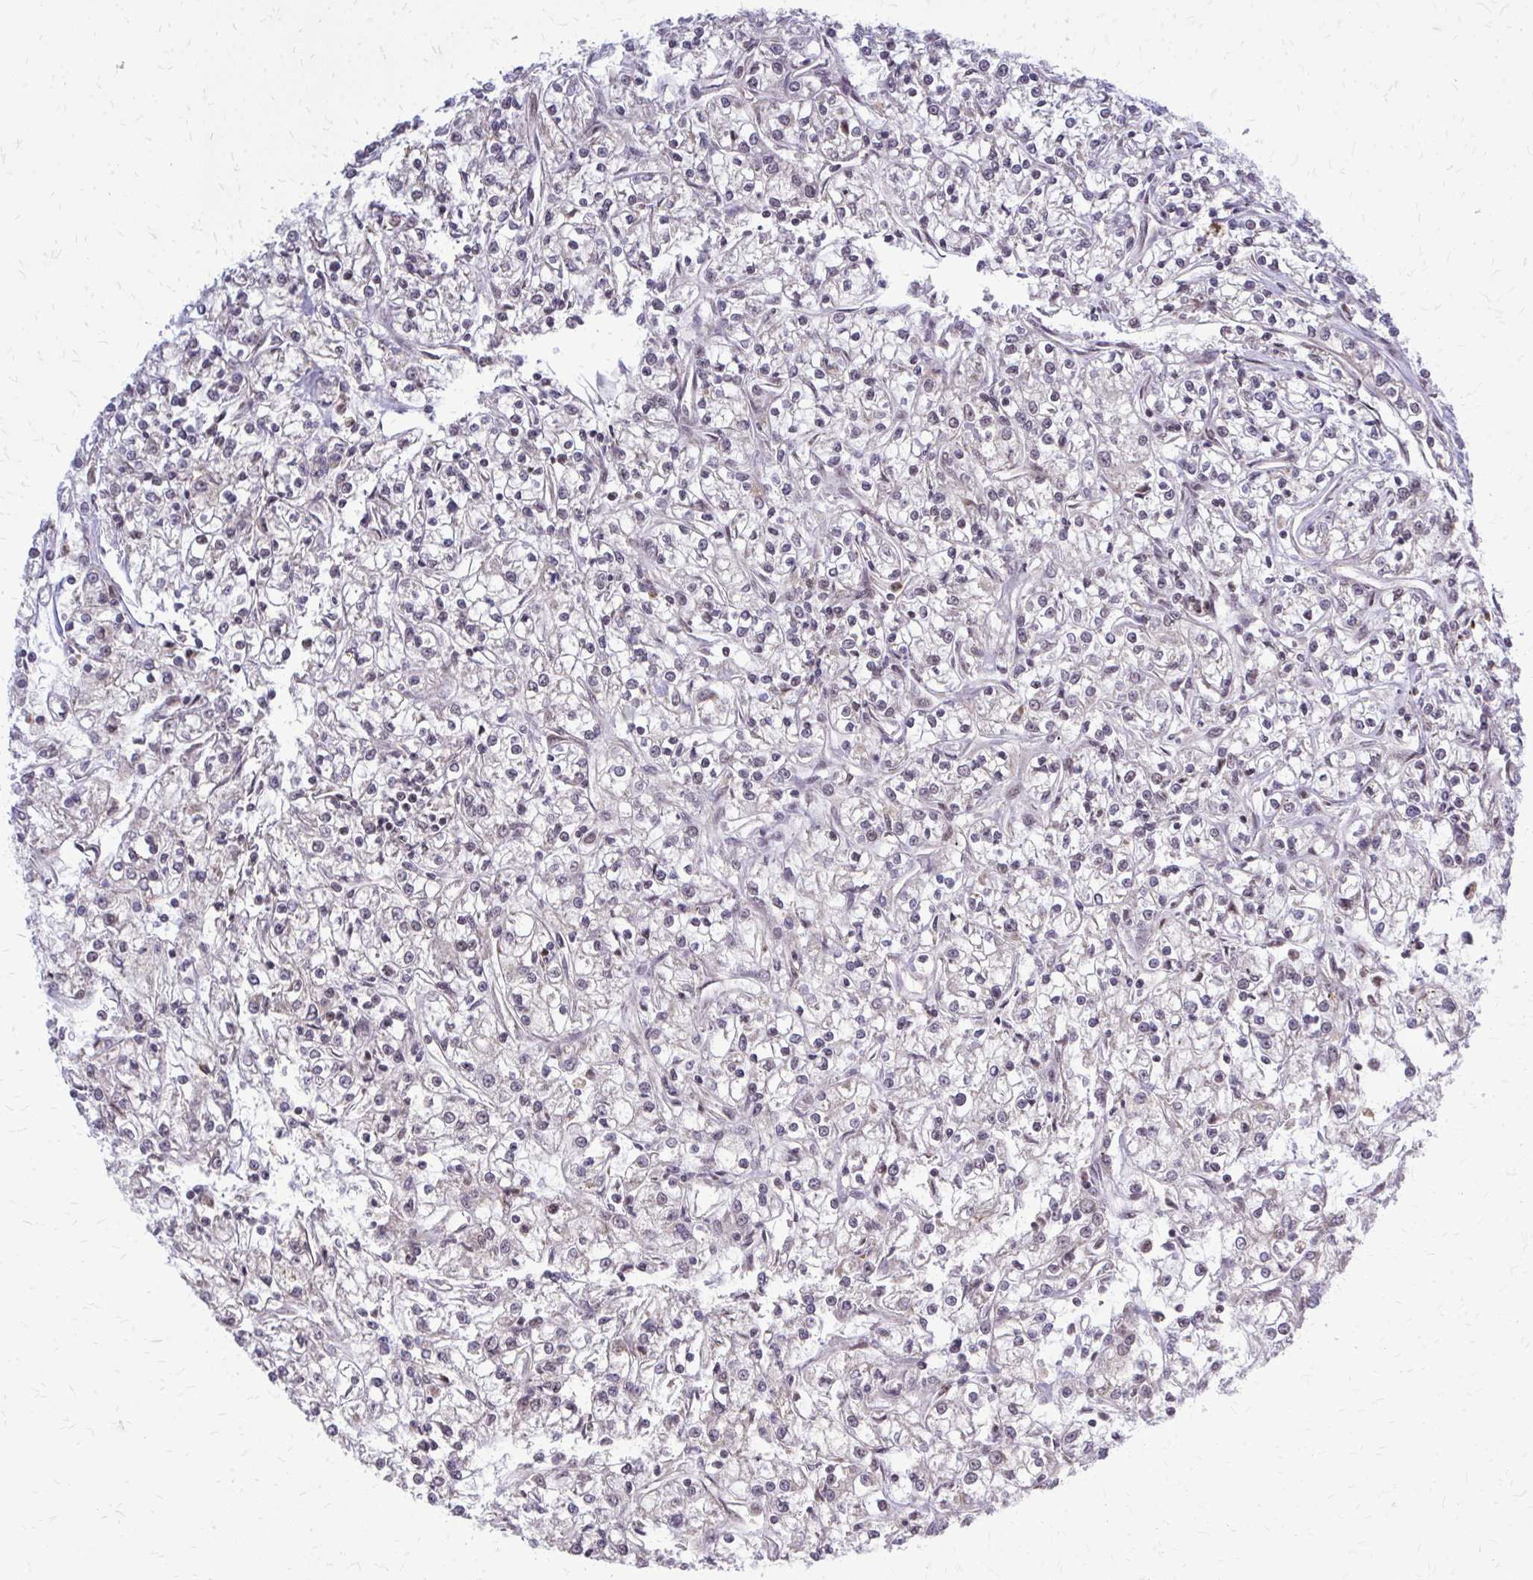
{"staining": {"intensity": "negative", "quantity": "none", "location": "none"}, "tissue": "renal cancer", "cell_type": "Tumor cells", "image_type": "cancer", "snomed": [{"axis": "morphology", "description": "Adenocarcinoma, NOS"}, {"axis": "topography", "description": "Kidney"}], "caption": "DAB (3,3'-diaminobenzidine) immunohistochemical staining of human renal adenocarcinoma demonstrates no significant expression in tumor cells. (Stains: DAB (3,3'-diaminobenzidine) immunohistochemistry (IHC) with hematoxylin counter stain, Microscopy: brightfield microscopy at high magnification).", "gene": "HDAC3", "patient": {"sex": "female", "age": 59}}